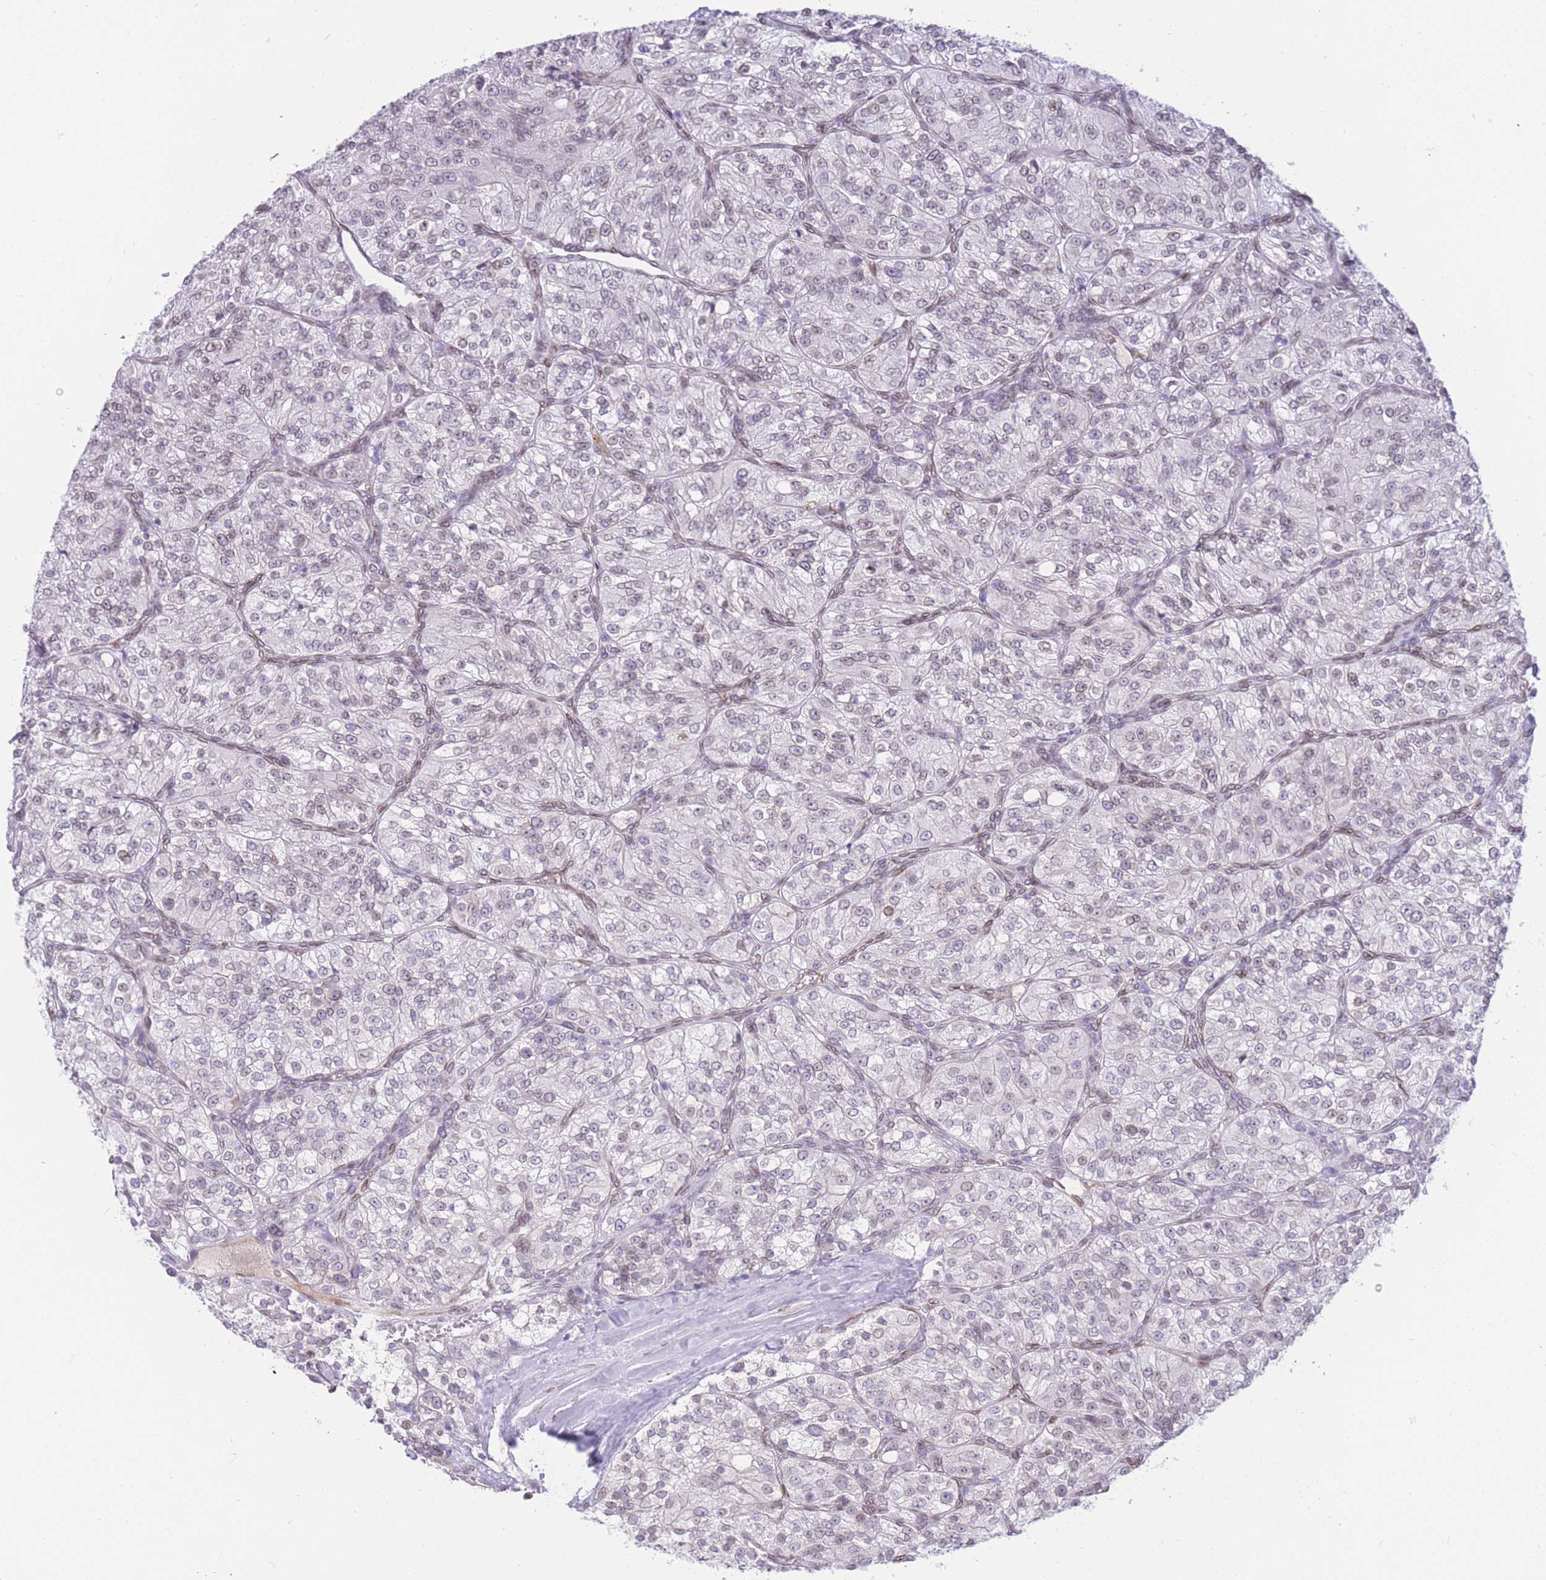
{"staining": {"intensity": "weak", "quantity": ">75%", "location": "nuclear"}, "tissue": "renal cancer", "cell_type": "Tumor cells", "image_type": "cancer", "snomed": [{"axis": "morphology", "description": "Adenocarcinoma, NOS"}, {"axis": "topography", "description": "Kidney"}], "caption": "Protein staining displays weak nuclear expression in about >75% of tumor cells in renal cancer.", "gene": "OR10AD1", "patient": {"sex": "female", "age": 63}}